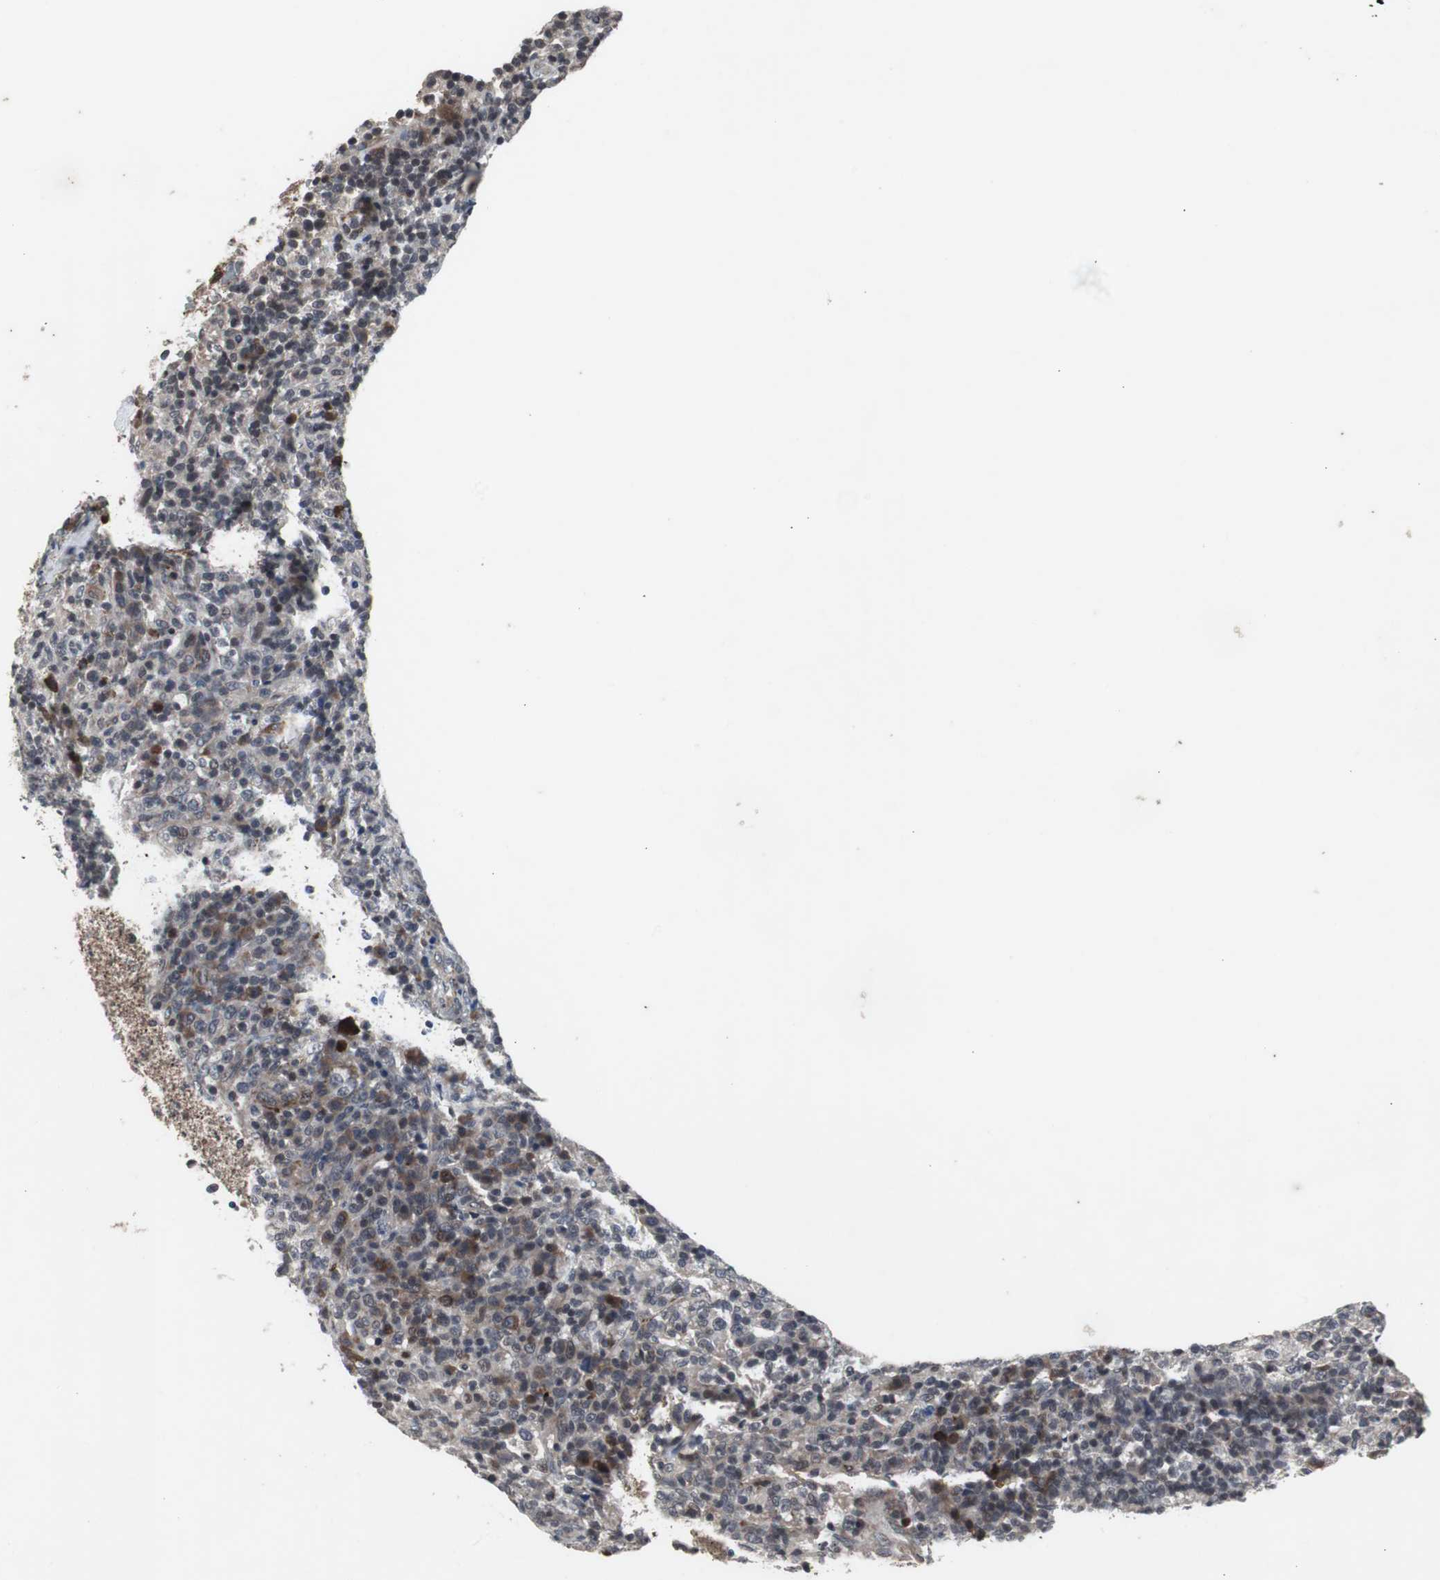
{"staining": {"intensity": "negative", "quantity": "none", "location": "none"}, "tissue": "lymphoma", "cell_type": "Tumor cells", "image_type": "cancer", "snomed": [{"axis": "morphology", "description": "Malignant lymphoma, non-Hodgkin's type, High grade"}, {"axis": "topography", "description": "Lymph node"}], "caption": "IHC micrograph of human high-grade malignant lymphoma, non-Hodgkin's type stained for a protein (brown), which exhibits no staining in tumor cells. (DAB IHC visualized using brightfield microscopy, high magnification).", "gene": "CRADD", "patient": {"sex": "female", "age": 76}}